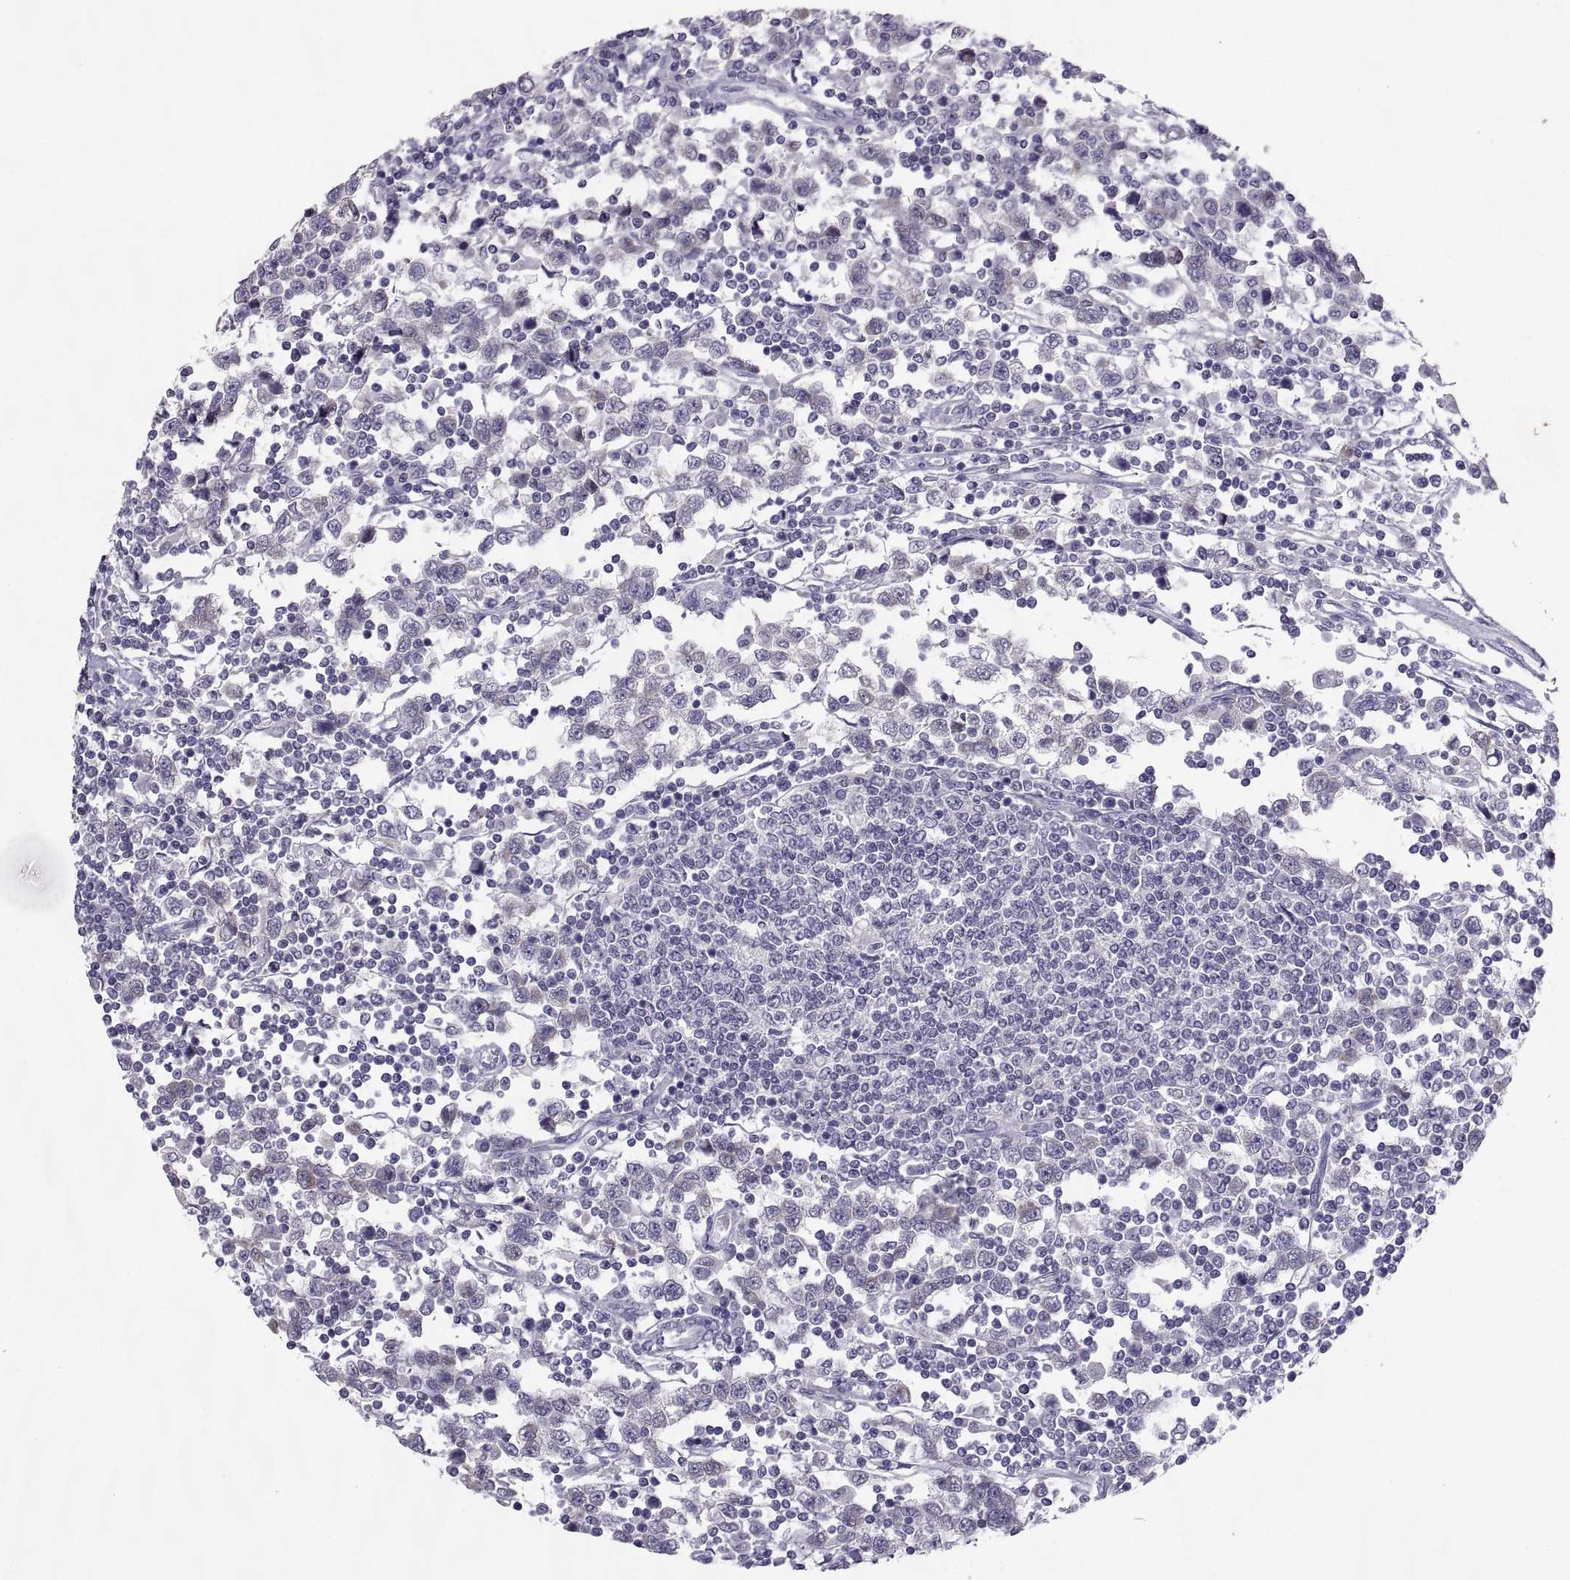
{"staining": {"intensity": "negative", "quantity": "none", "location": "none"}, "tissue": "testis cancer", "cell_type": "Tumor cells", "image_type": "cancer", "snomed": [{"axis": "morphology", "description": "Seminoma, NOS"}, {"axis": "topography", "description": "Testis"}], "caption": "Tumor cells show no significant protein expression in testis cancer (seminoma). (Stains: DAB immunohistochemistry with hematoxylin counter stain, Microscopy: brightfield microscopy at high magnification).", "gene": "IGSF1", "patient": {"sex": "male", "age": 34}}